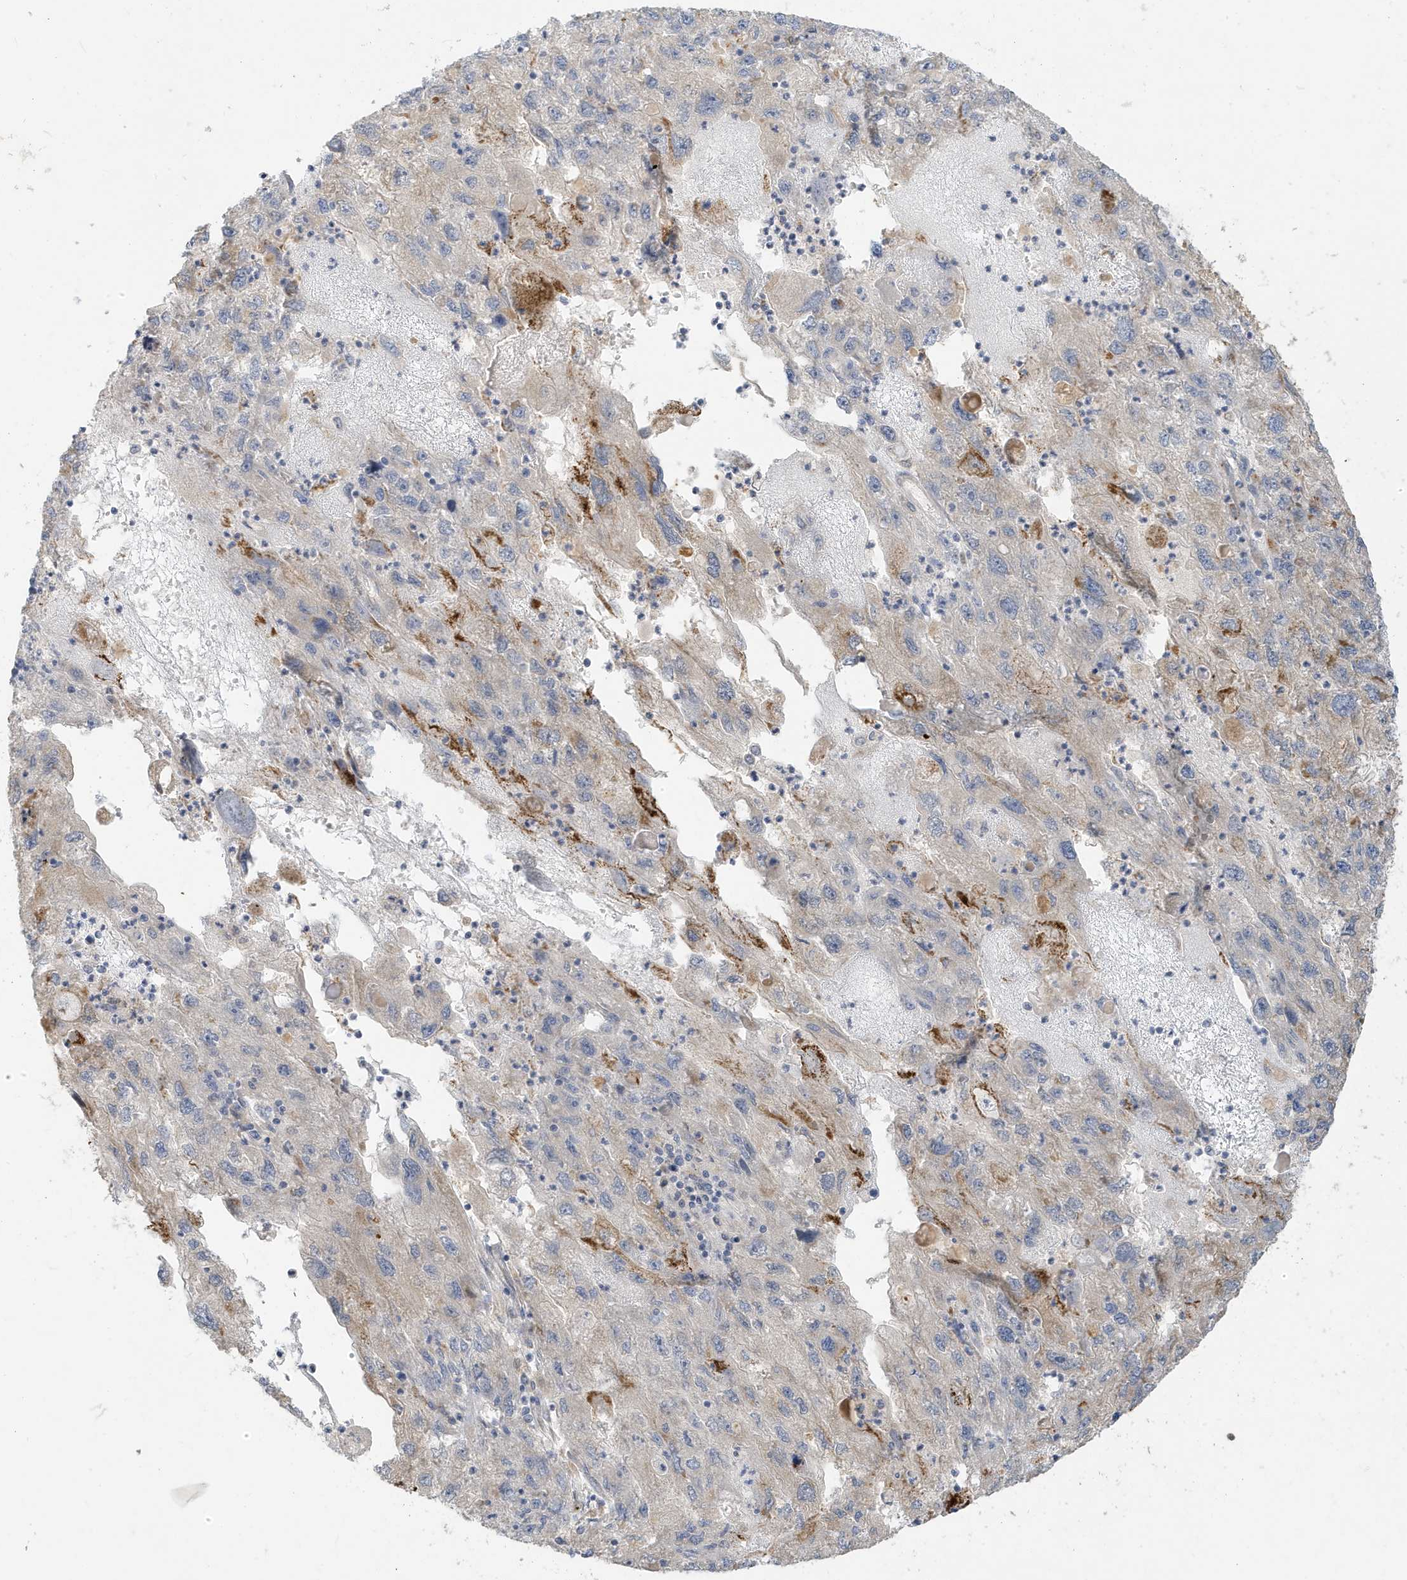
{"staining": {"intensity": "weak", "quantity": "<25%", "location": "cytoplasmic/membranous"}, "tissue": "endometrial cancer", "cell_type": "Tumor cells", "image_type": "cancer", "snomed": [{"axis": "morphology", "description": "Adenocarcinoma, NOS"}, {"axis": "topography", "description": "Endometrium"}], "caption": "Human endometrial cancer stained for a protein using immunohistochemistry (IHC) shows no positivity in tumor cells.", "gene": "MCOLN1", "patient": {"sex": "female", "age": 49}}